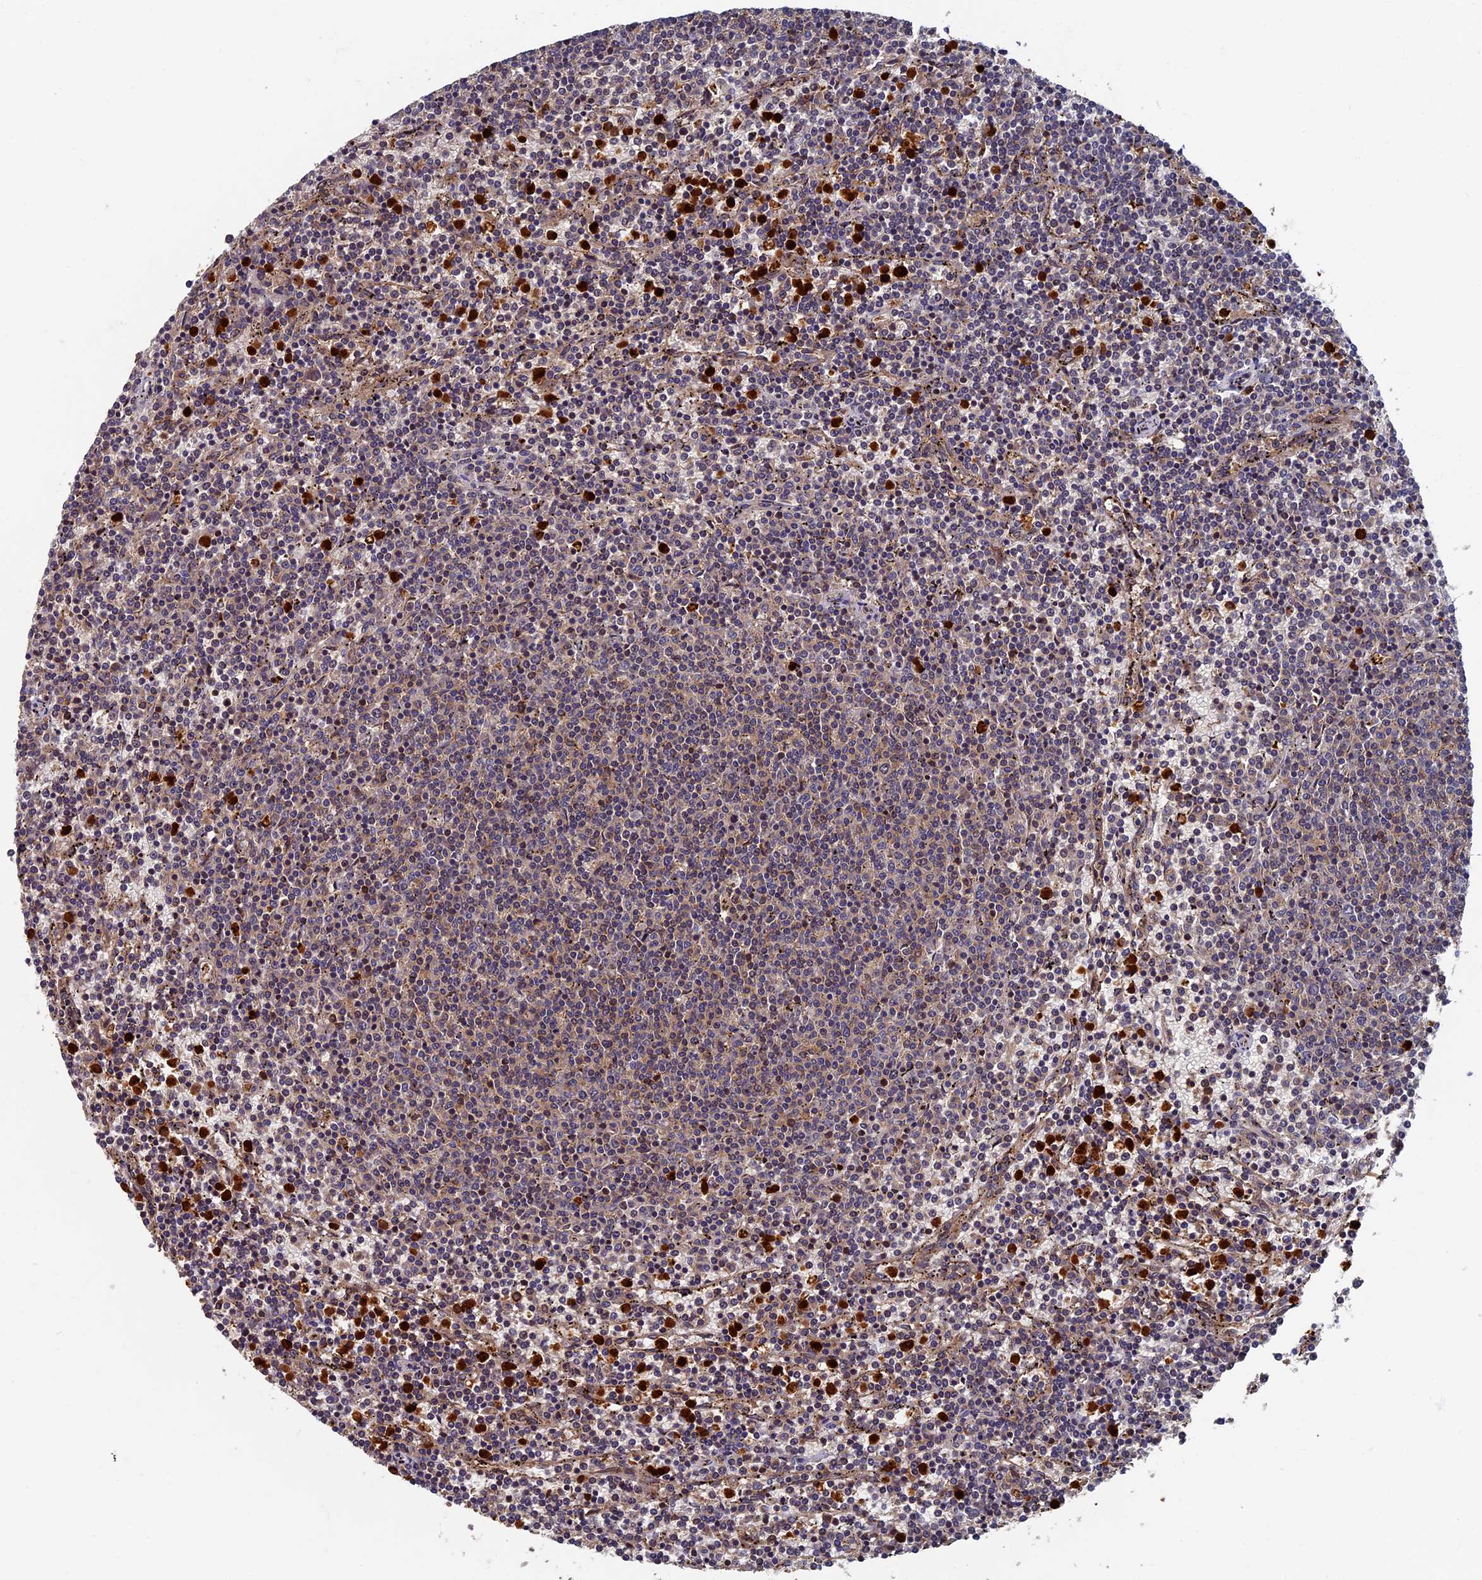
{"staining": {"intensity": "weak", "quantity": "25%-75%", "location": "cytoplasmic/membranous"}, "tissue": "lymphoma", "cell_type": "Tumor cells", "image_type": "cancer", "snomed": [{"axis": "morphology", "description": "Malignant lymphoma, non-Hodgkin's type, Low grade"}, {"axis": "topography", "description": "Spleen"}], "caption": "About 25%-75% of tumor cells in malignant lymphoma, non-Hodgkin's type (low-grade) show weak cytoplasmic/membranous protein expression as visualized by brown immunohistochemical staining.", "gene": "TNK2", "patient": {"sex": "female", "age": 50}}